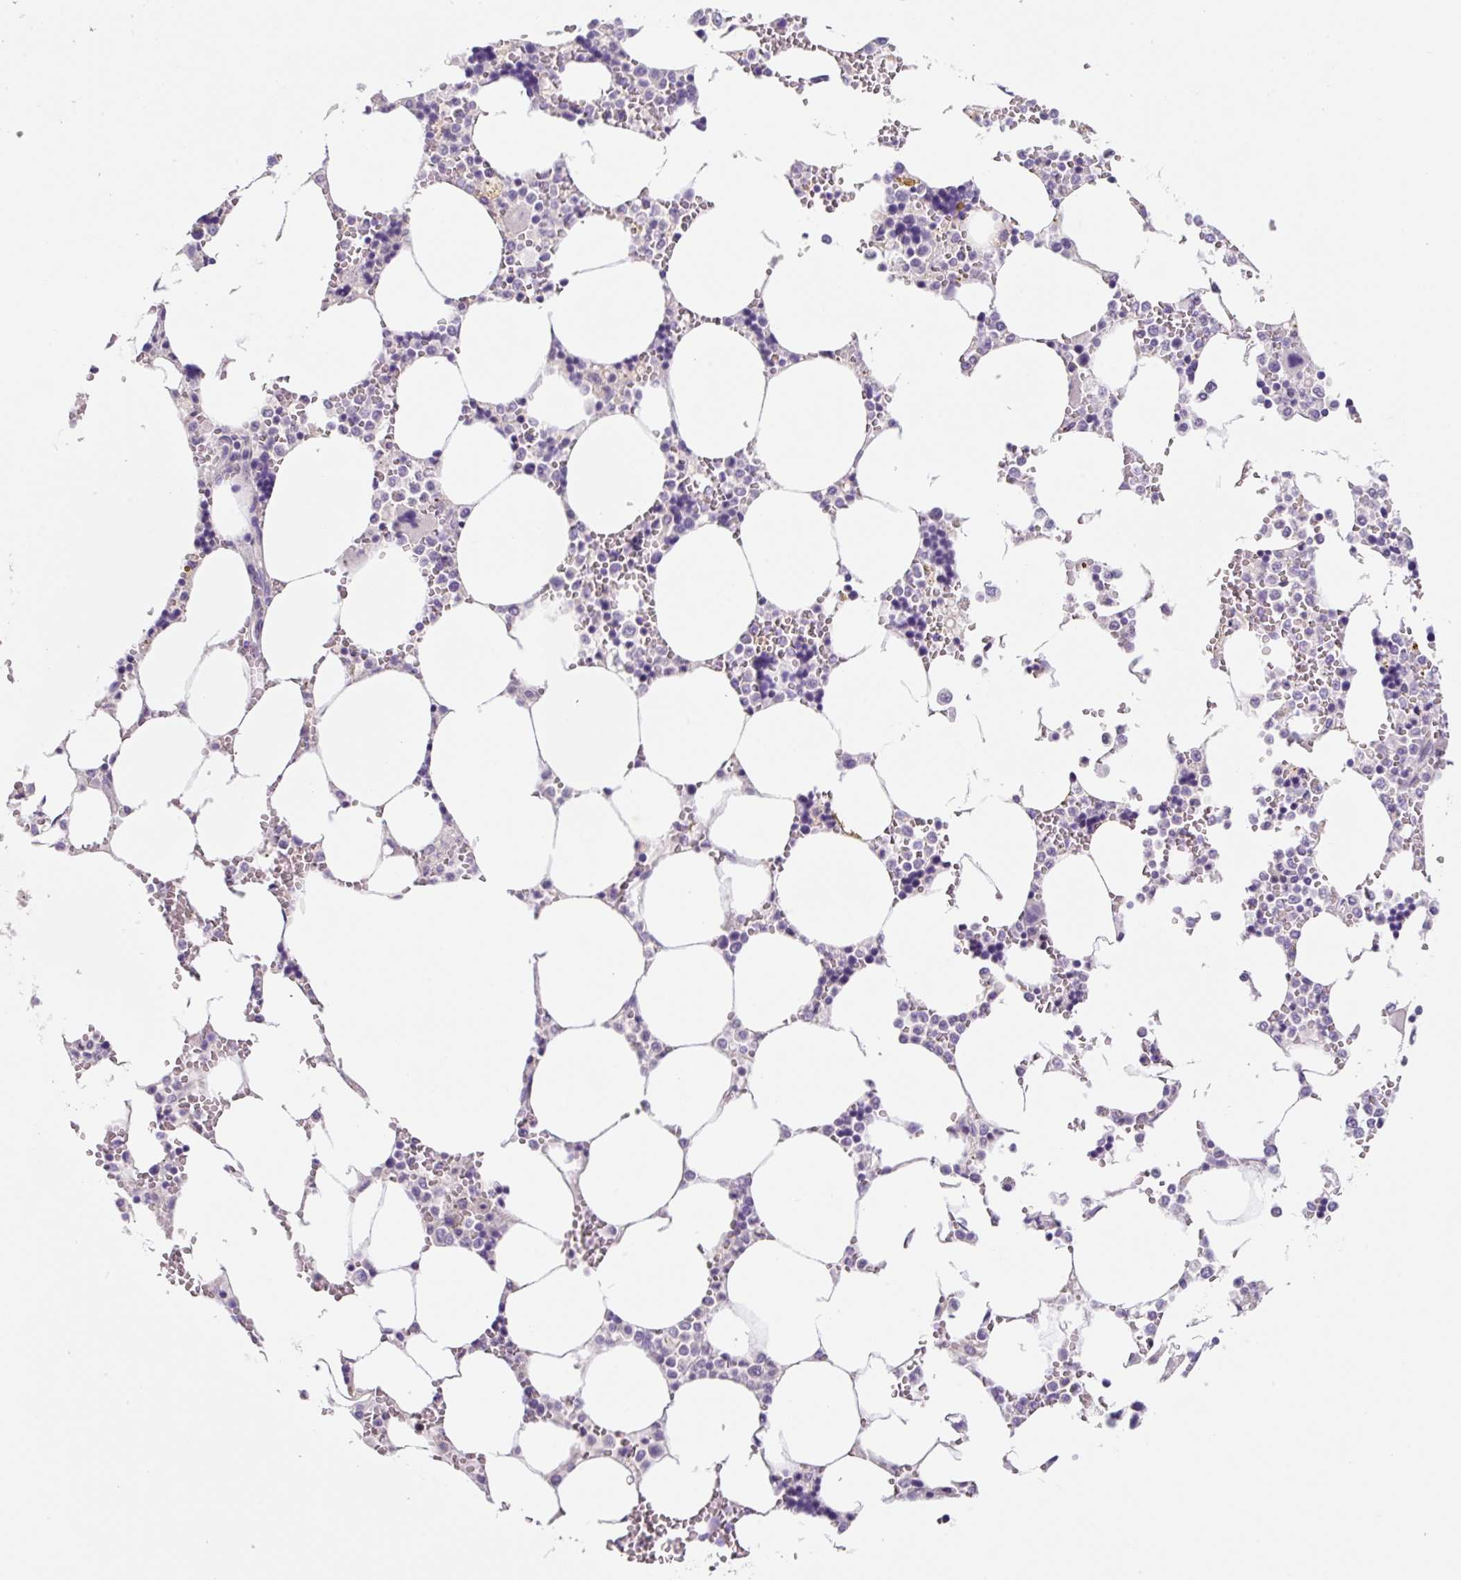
{"staining": {"intensity": "negative", "quantity": "none", "location": "none"}, "tissue": "bone marrow", "cell_type": "Hematopoietic cells", "image_type": "normal", "snomed": [{"axis": "morphology", "description": "Normal tissue, NOS"}, {"axis": "topography", "description": "Bone marrow"}], "caption": "Immunohistochemistry (IHC) histopathology image of benign bone marrow: human bone marrow stained with DAB (3,3'-diaminobenzidine) displays no significant protein expression in hematopoietic cells.", "gene": "SYP", "patient": {"sex": "male", "age": 64}}